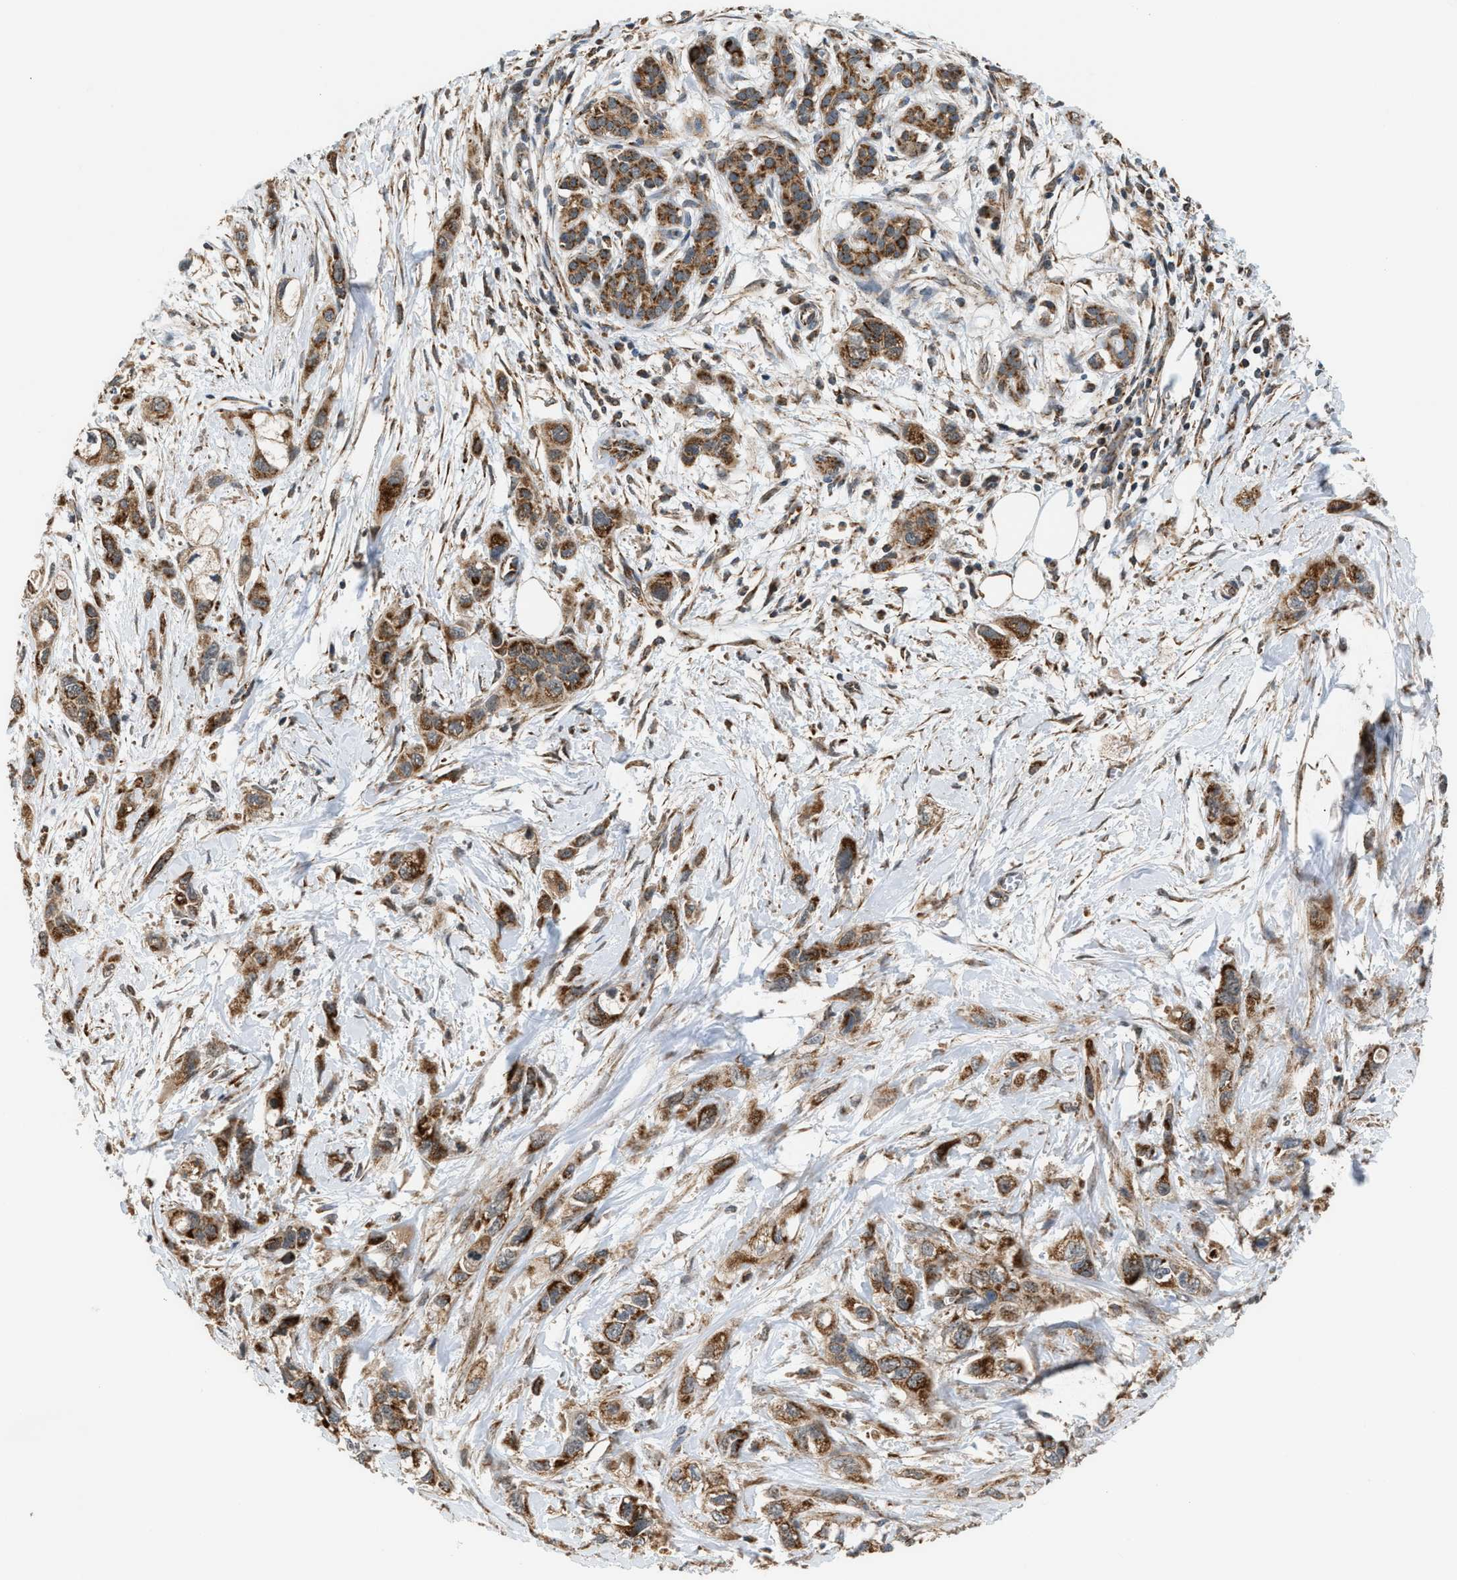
{"staining": {"intensity": "moderate", "quantity": ">75%", "location": "cytoplasmic/membranous"}, "tissue": "pancreatic cancer", "cell_type": "Tumor cells", "image_type": "cancer", "snomed": [{"axis": "morphology", "description": "Adenocarcinoma, NOS"}, {"axis": "topography", "description": "Pancreas"}], "caption": "Protein staining reveals moderate cytoplasmic/membranous positivity in about >75% of tumor cells in adenocarcinoma (pancreatic).", "gene": "SGSM2", "patient": {"sex": "male", "age": 74}}